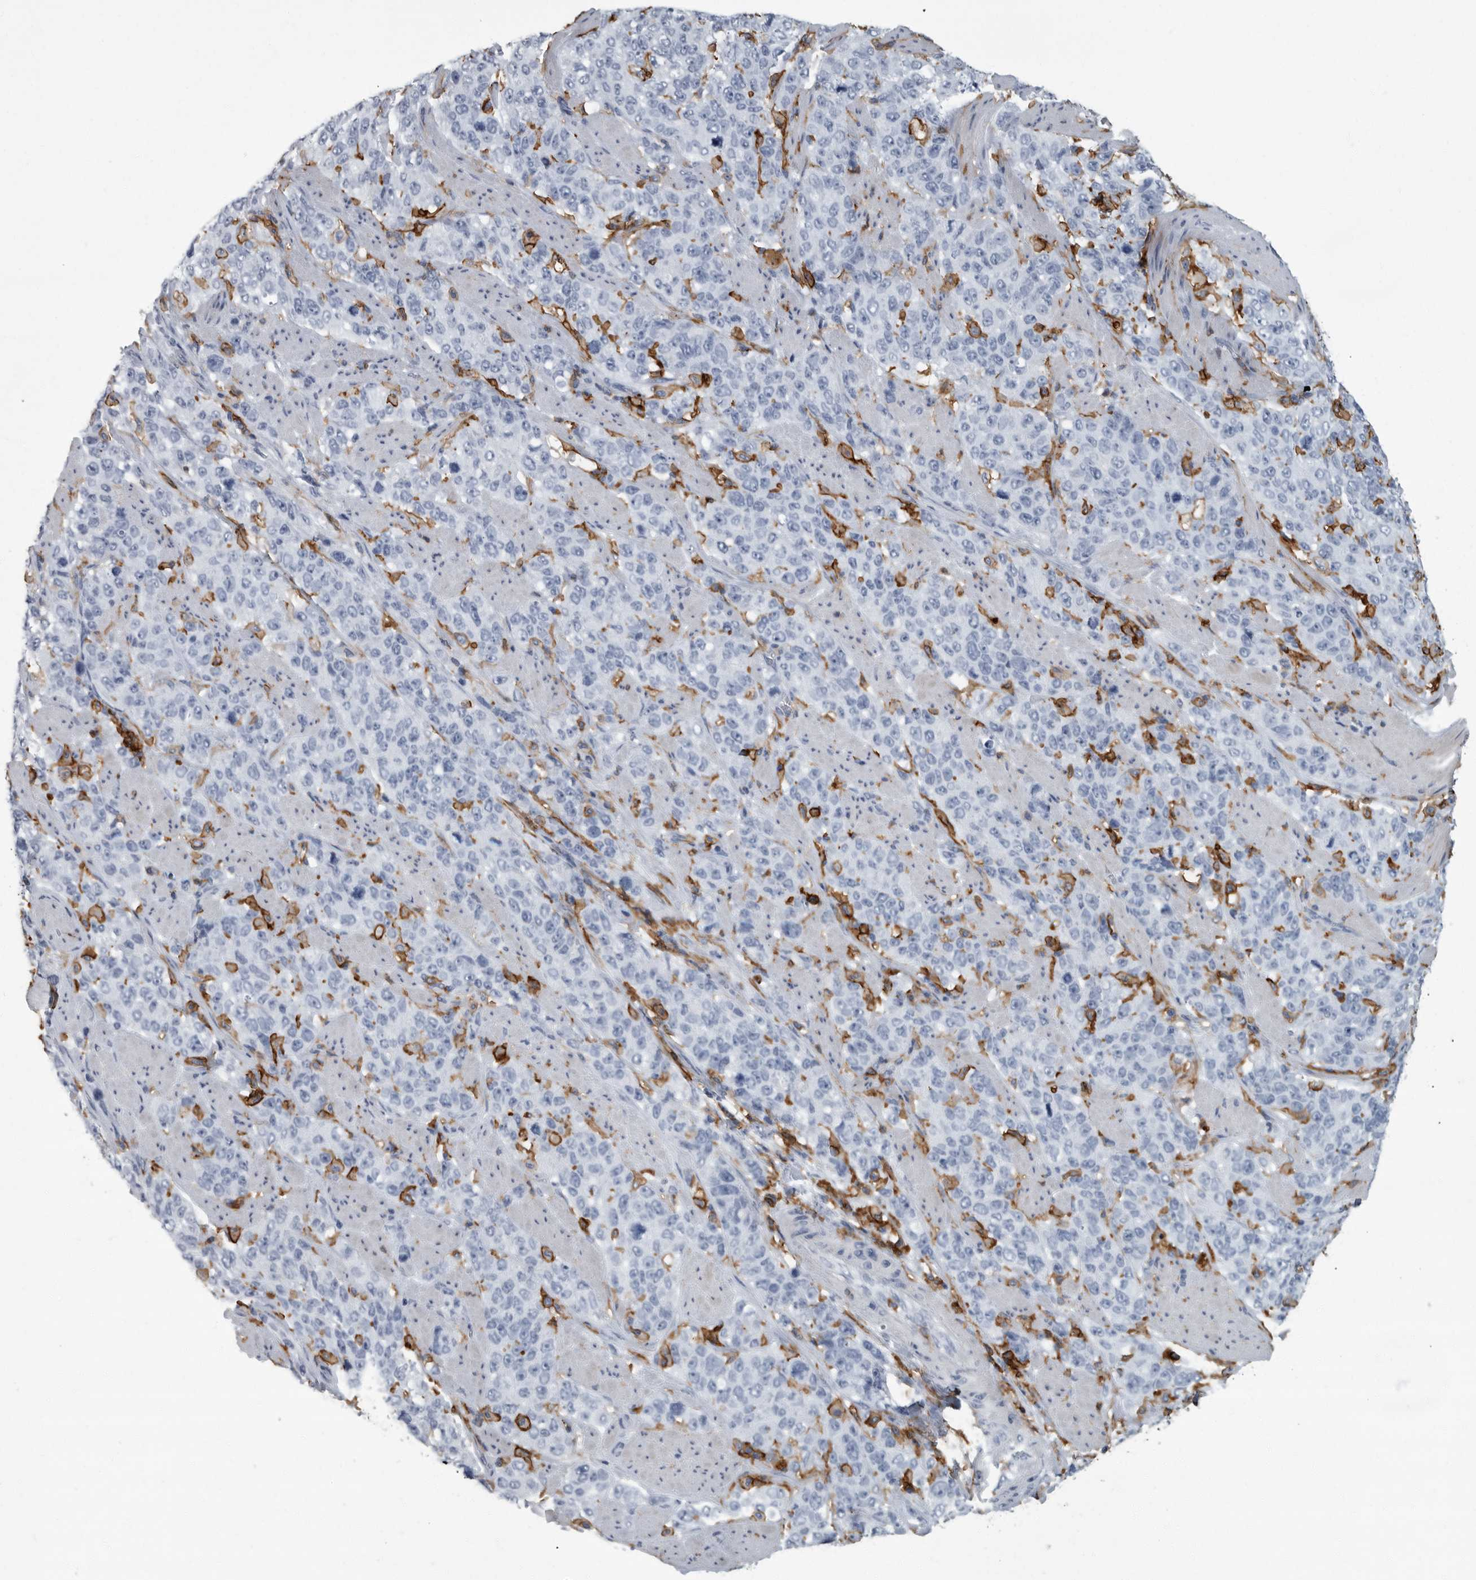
{"staining": {"intensity": "negative", "quantity": "none", "location": "none"}, "tissue": "stomach cancer", "cell_type": "Tumor cells", "image_type": "cancer", "snomed": [{"axis": "morphology", "description": "Adenocarcinoma, NOS"}, {"axis": "topography", "description": "Stomach"}], "caption": "Tumor cells are negative for brown protein staining in adenocarcinoma (stomach).", "gene": "FCER1G", "patient": {"sex": "male", "age": 48}}